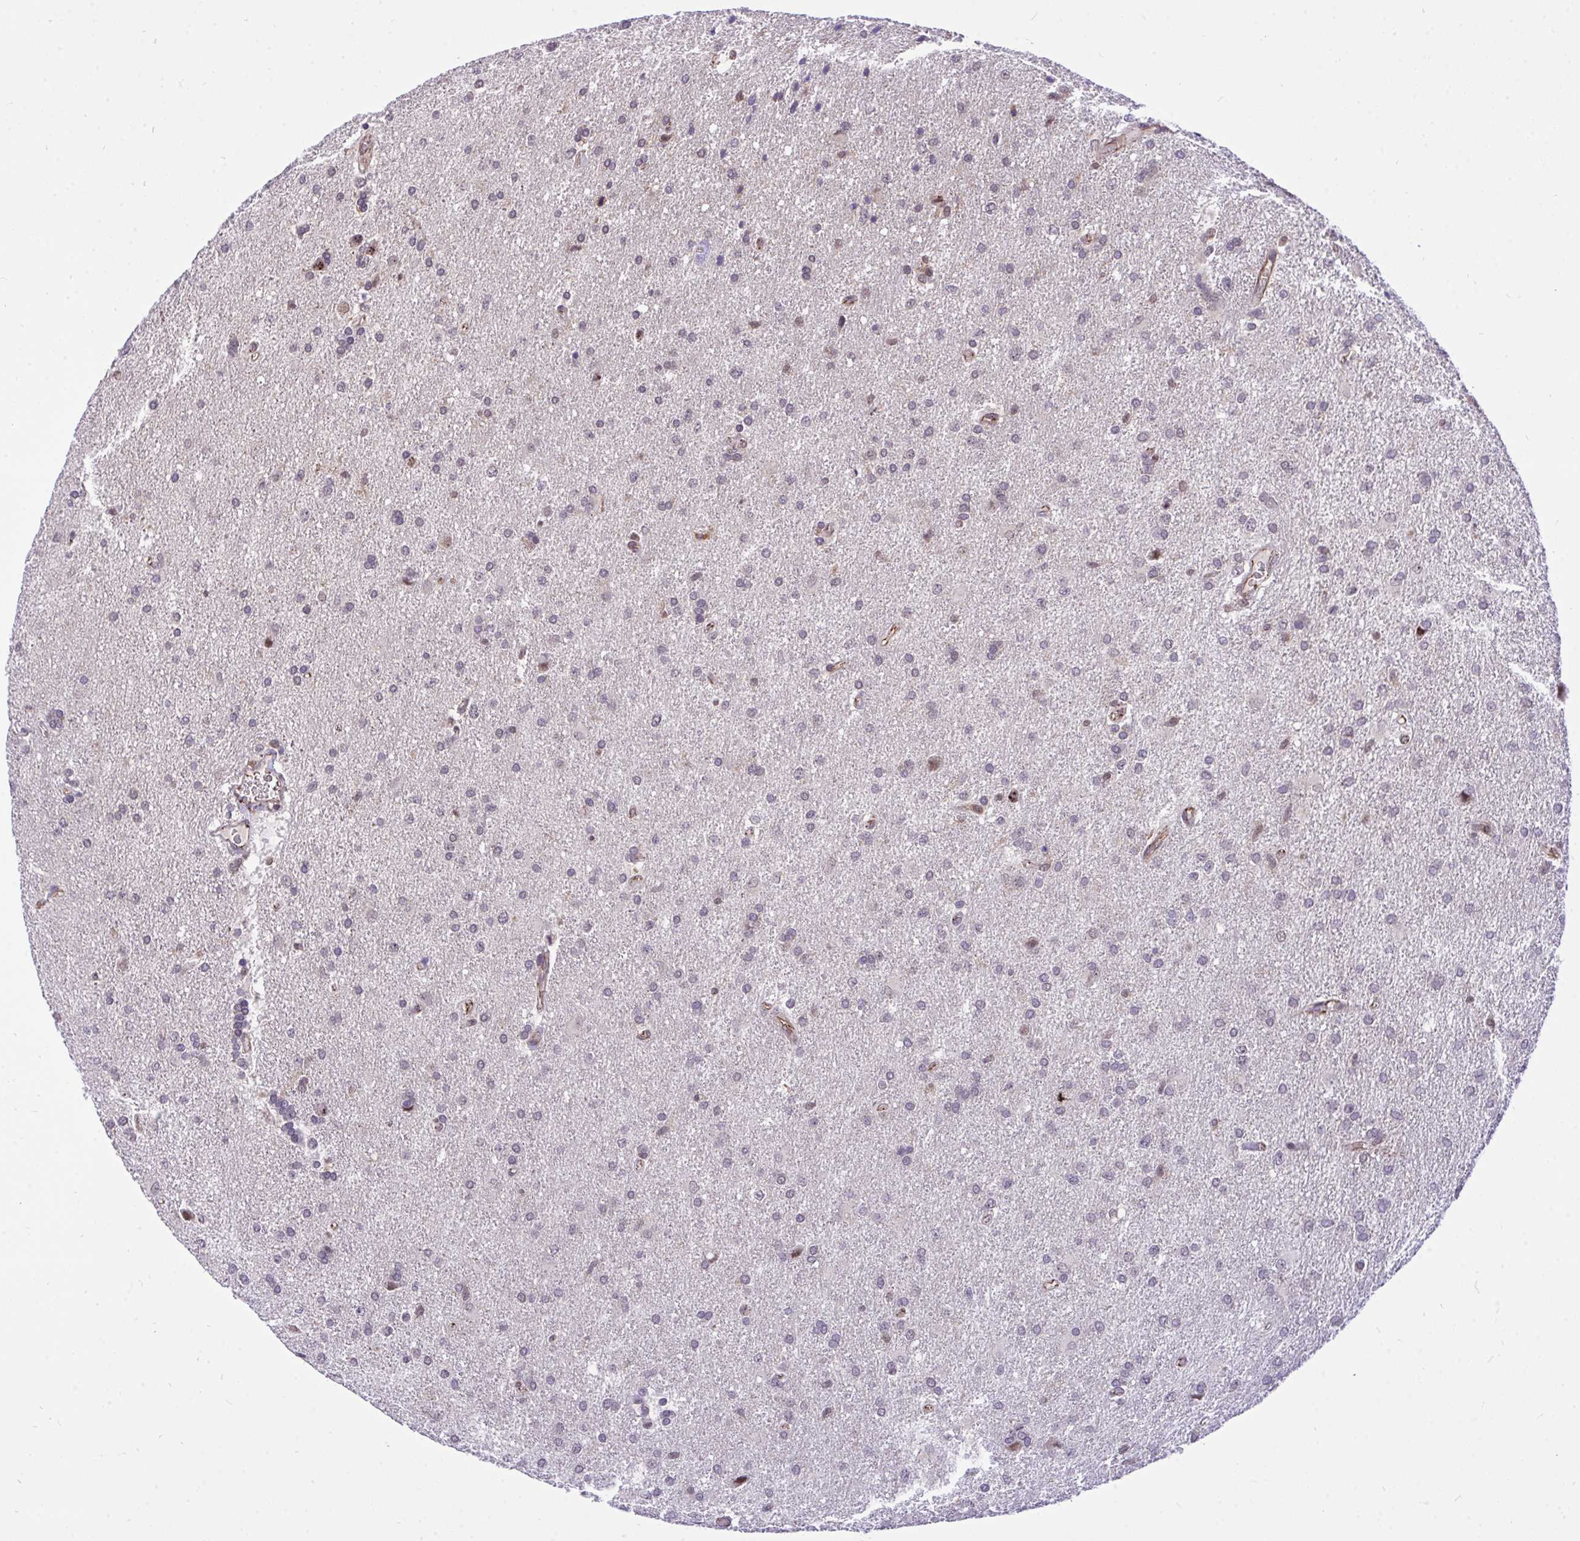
{"staining": {"intensity": "negative", "quantity": "none", "location": "none"}, "tissue": "glioma", "cell_type": "Tumor cells", "image_type": "cancer", "snomed": [{"axis": "morphology", "description": "Glioma, malignant, High grade"}, {"axis": "topography", "description": "Brain"}], "caption": "Image shows no protein staining in tumor cells of malignant glioma (high-grade) tissue. (DAB IHC with hematoxylin counter stain).", "gene": "PPP1CA", "patient": {"sex": "male", "age": 68}}